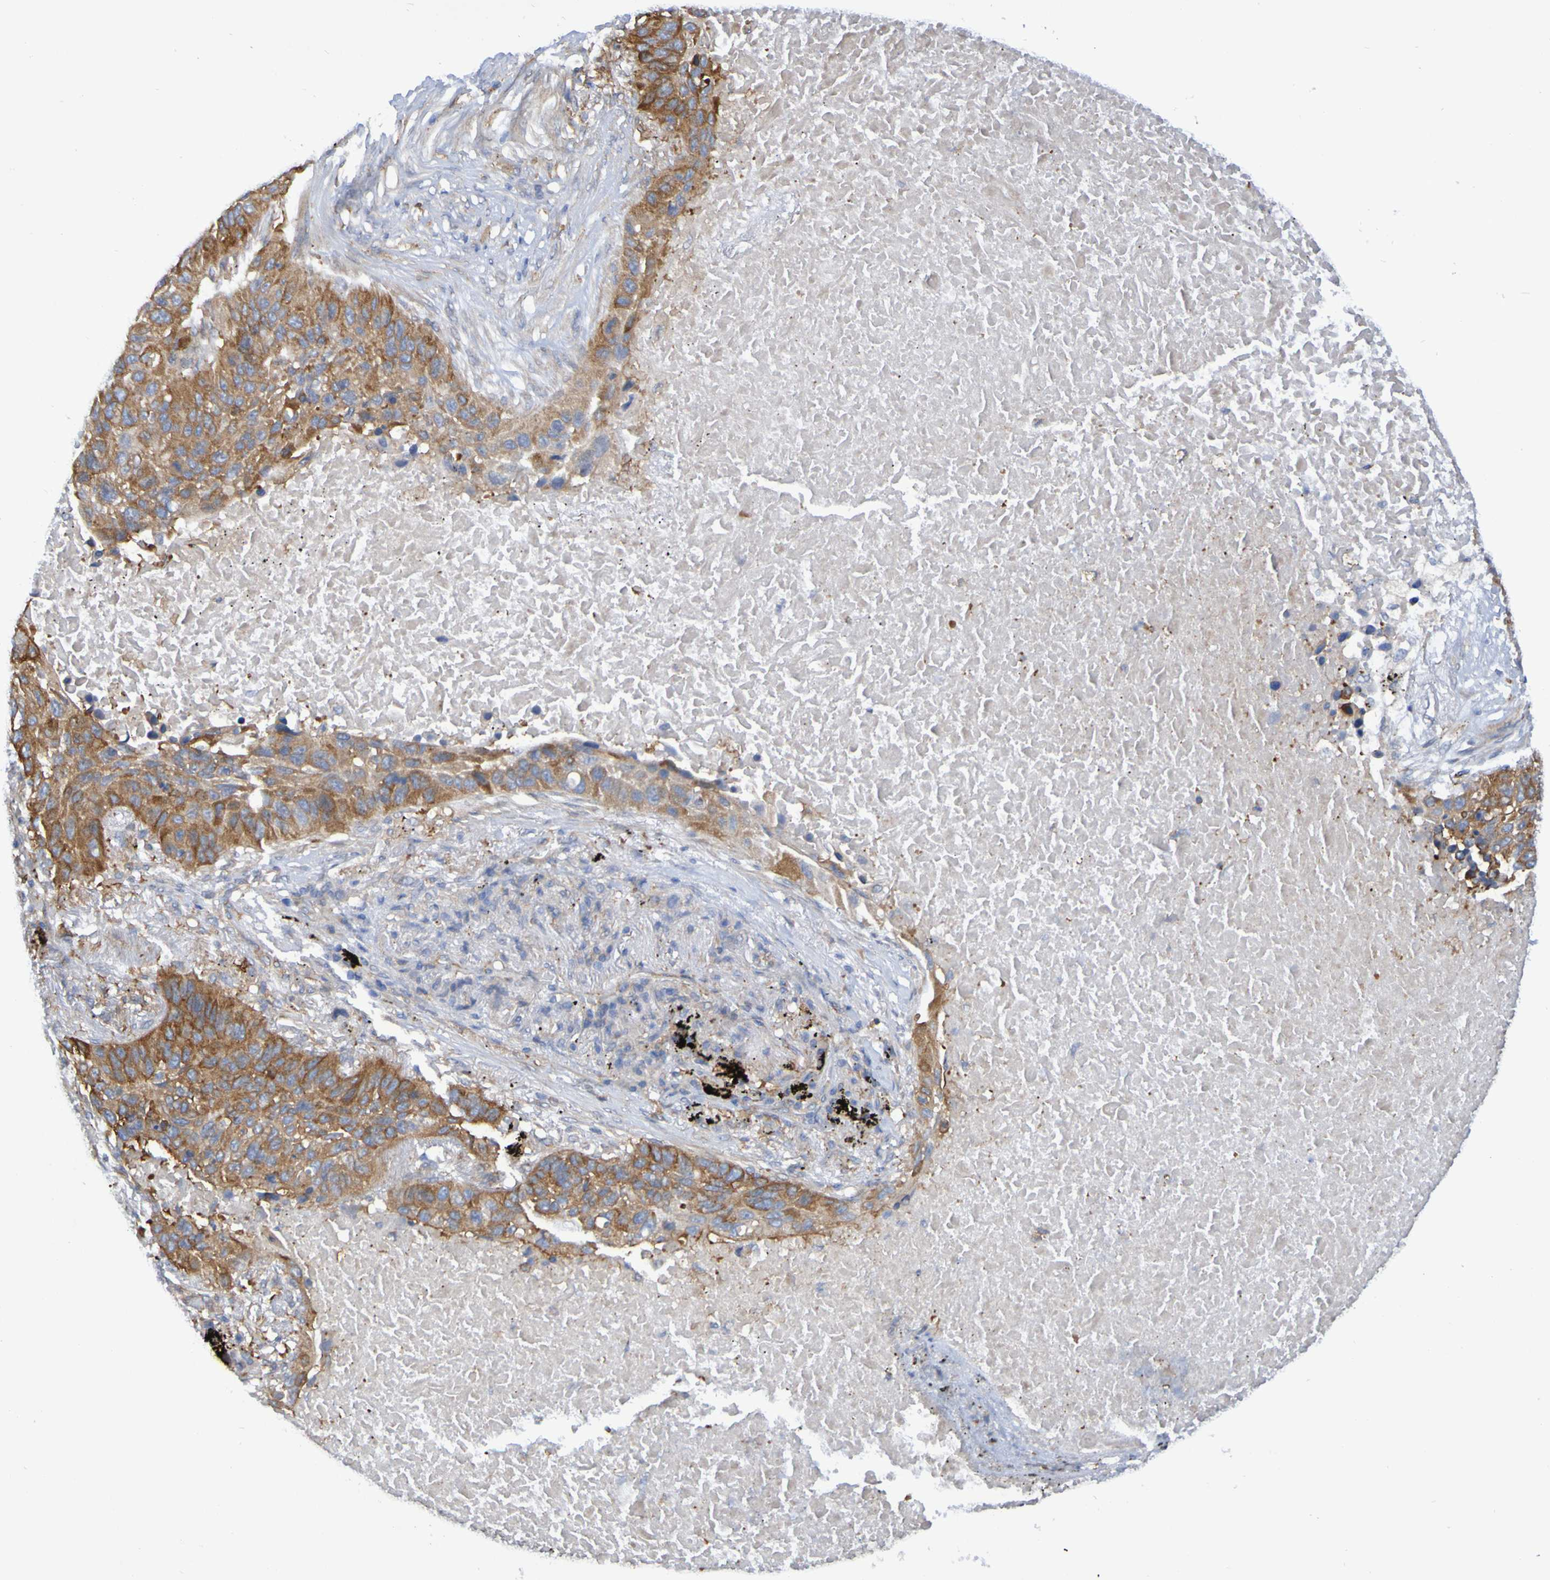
{"staining": {"intensity": "moderate", "quantity": ">75%", "location": "cytoplasmic/membranous"}, "tissue": "lung cancer", "cell_type": "Tumor cells", "image_type": "cancer", "snomed": [{"axis": "morphology", "description": "Squamous cell carcinoma, NOS"}, {"axis": "topography", "description": "Lung"}], "caption": "Protein positivity by immunohistochemistry displays moderate cytoplasmic/membranous positivity in about >75% of tumor cells in lung cancer.", "gene": "SCRG1", "patient": {"sex": "male", "age": 57}}